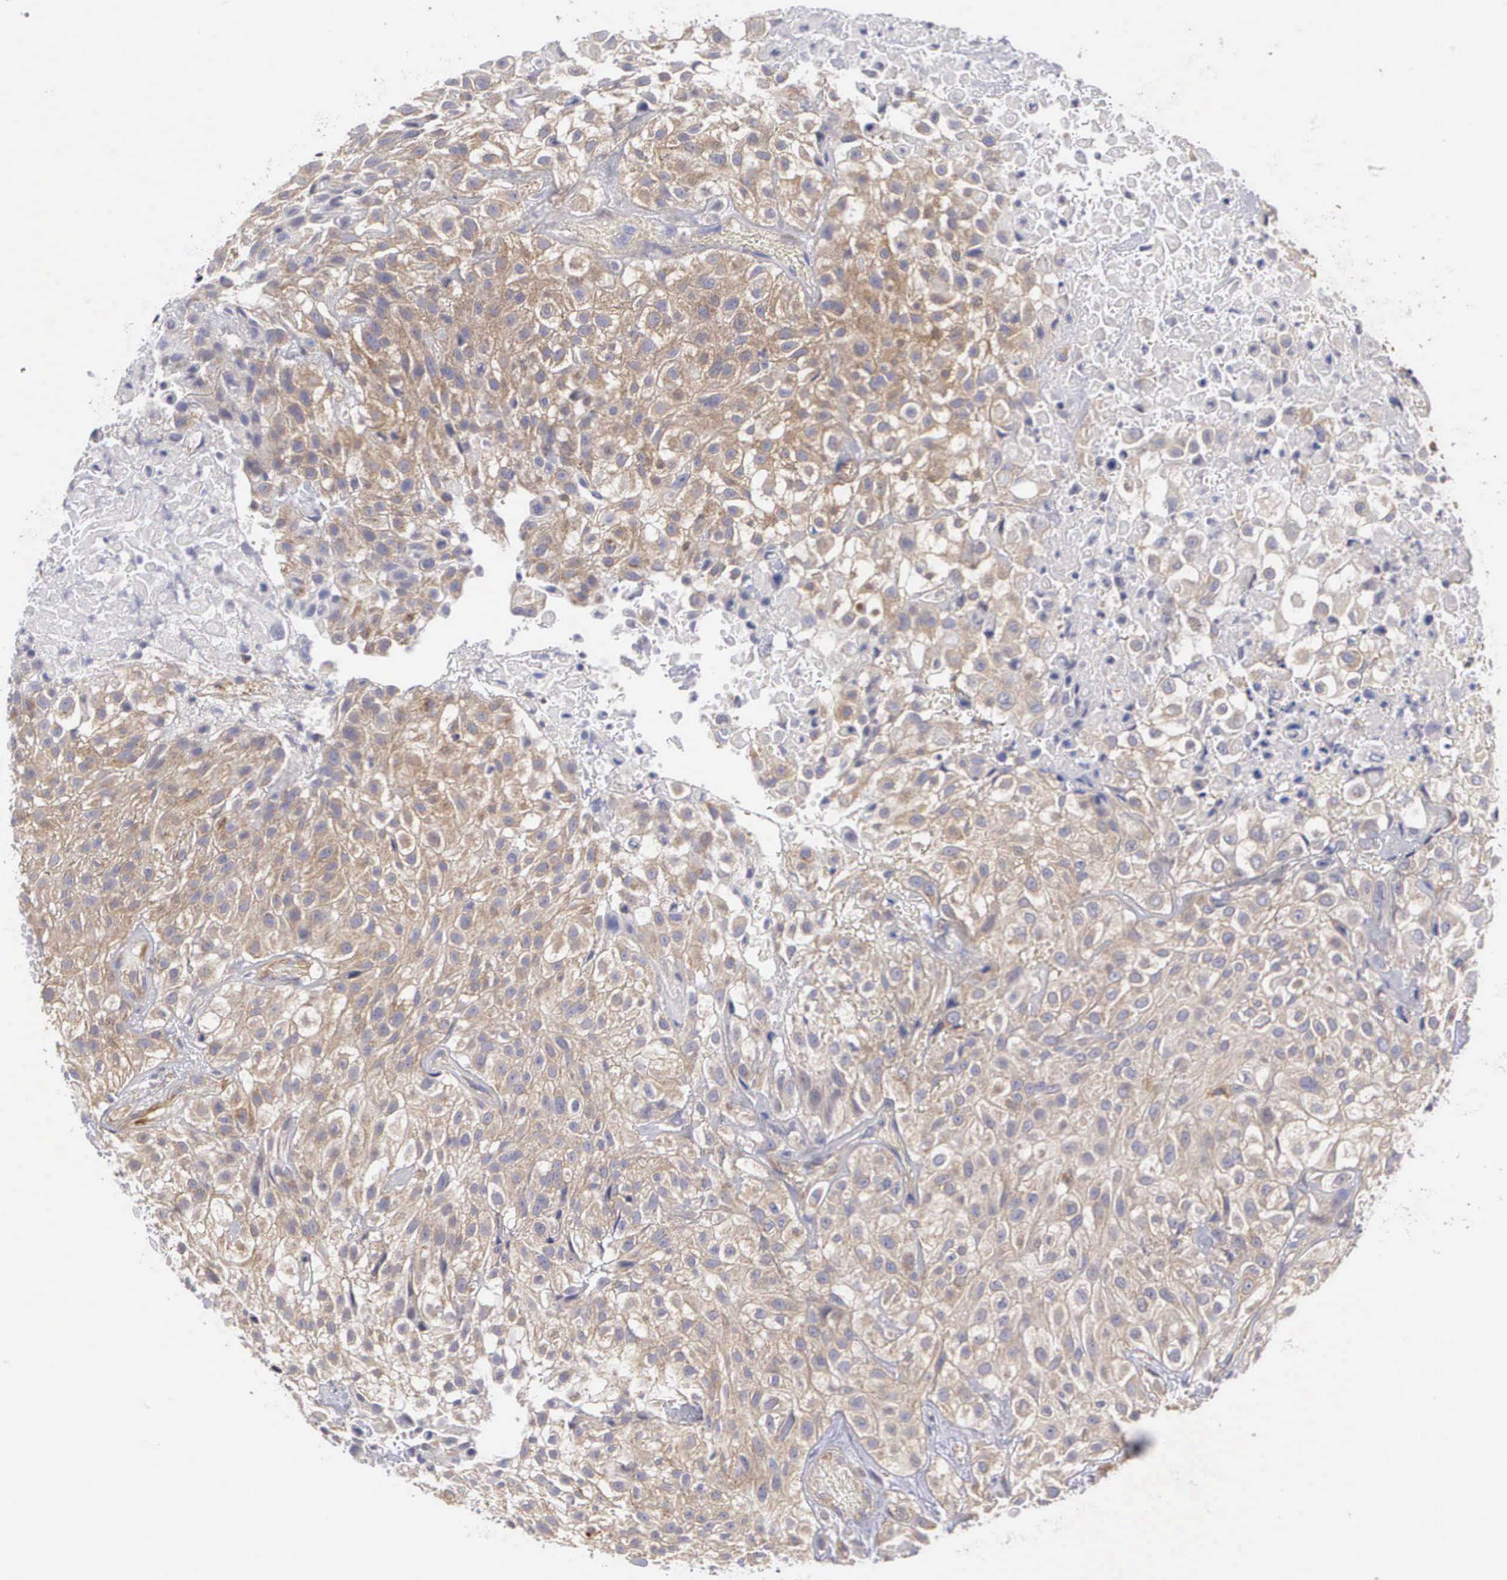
{"staining": {"intensity": "weak", "quantity": ">75%", "location": "cytoplasmic/membranous"}, "tissue": "urothelial cancer", "cell_type": "Tumor cells", "image_type": "cancer", "snomed": [{"axis": "morphology", "description": "Urothelial carcinoma, High grade"}, {"axis": "topography", "description": "Urinary bladder"}], "caption": "High-magnification brightfield microscopy of urothelial cancer stained with DAB (brown) and counterstained with hematoxylin (blue). tumor cells exhibit weak cytoplasmic/membranous positivity is seen in about>75% of cells.", "gene": "GRIPAP1", "patient": {"sex": "male", "age": 56}}